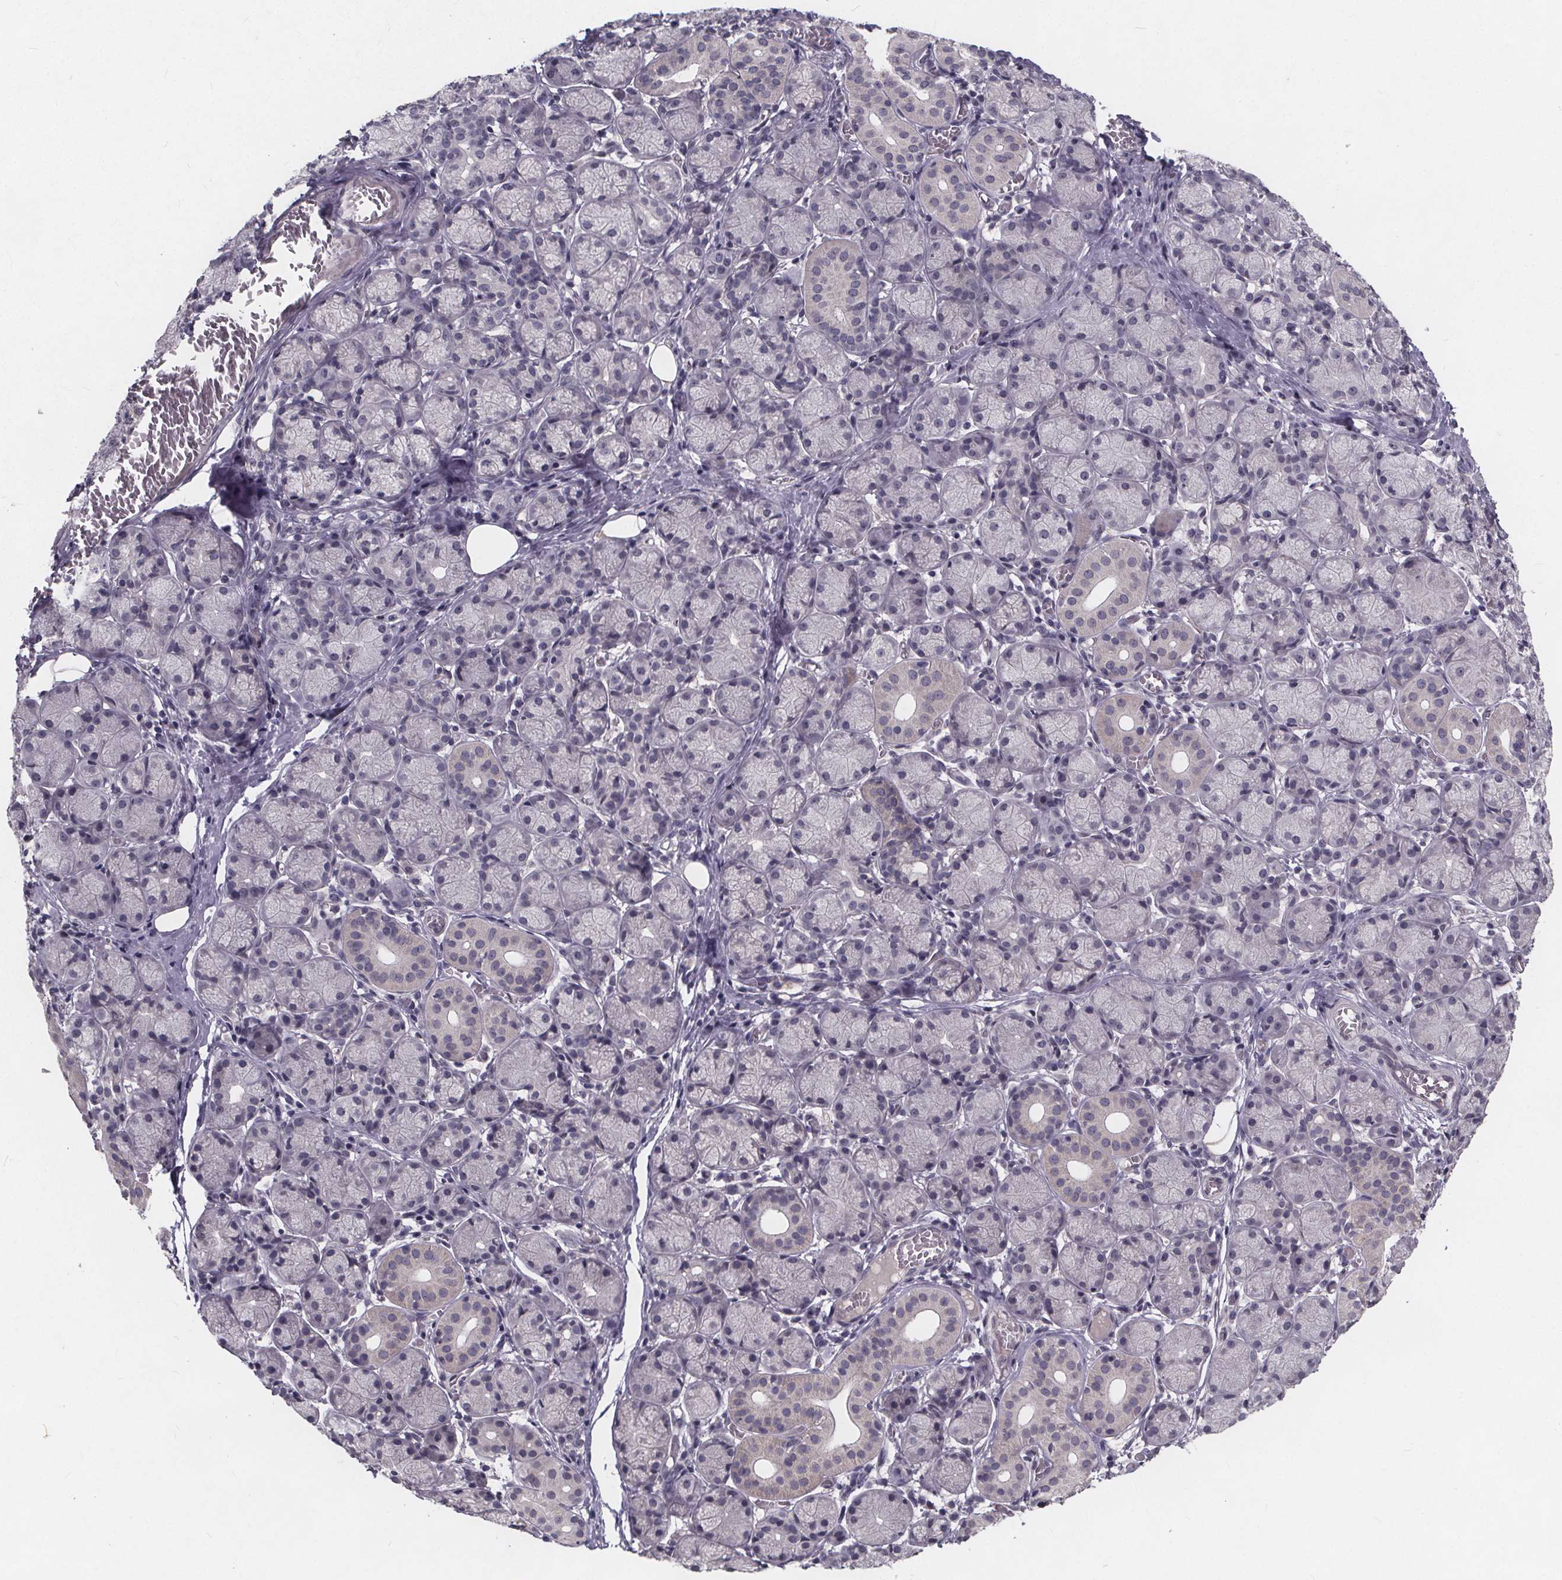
{"staining": {"intensity": "negative", "quantity": "none", "location": "none"}, "tissue": "salivary gland", "cell_type": "Glandular cells", "image_type": "normal", "snomed": [{"axis": "morphology", "description": "Normal tissue, NOS"}, {"axis": "topography", "description": "Salivary gland"}, {"axis": "topography", "description": "Peripheral nerve tissue"}], "caption": "Immunohistochemistry photomicrograph of normal salivary gland stained for a protein (brown), which reveals no staining in glandular cells.", "gene": "FAM181B", "patient": {"sex": "female", "age": 24}}